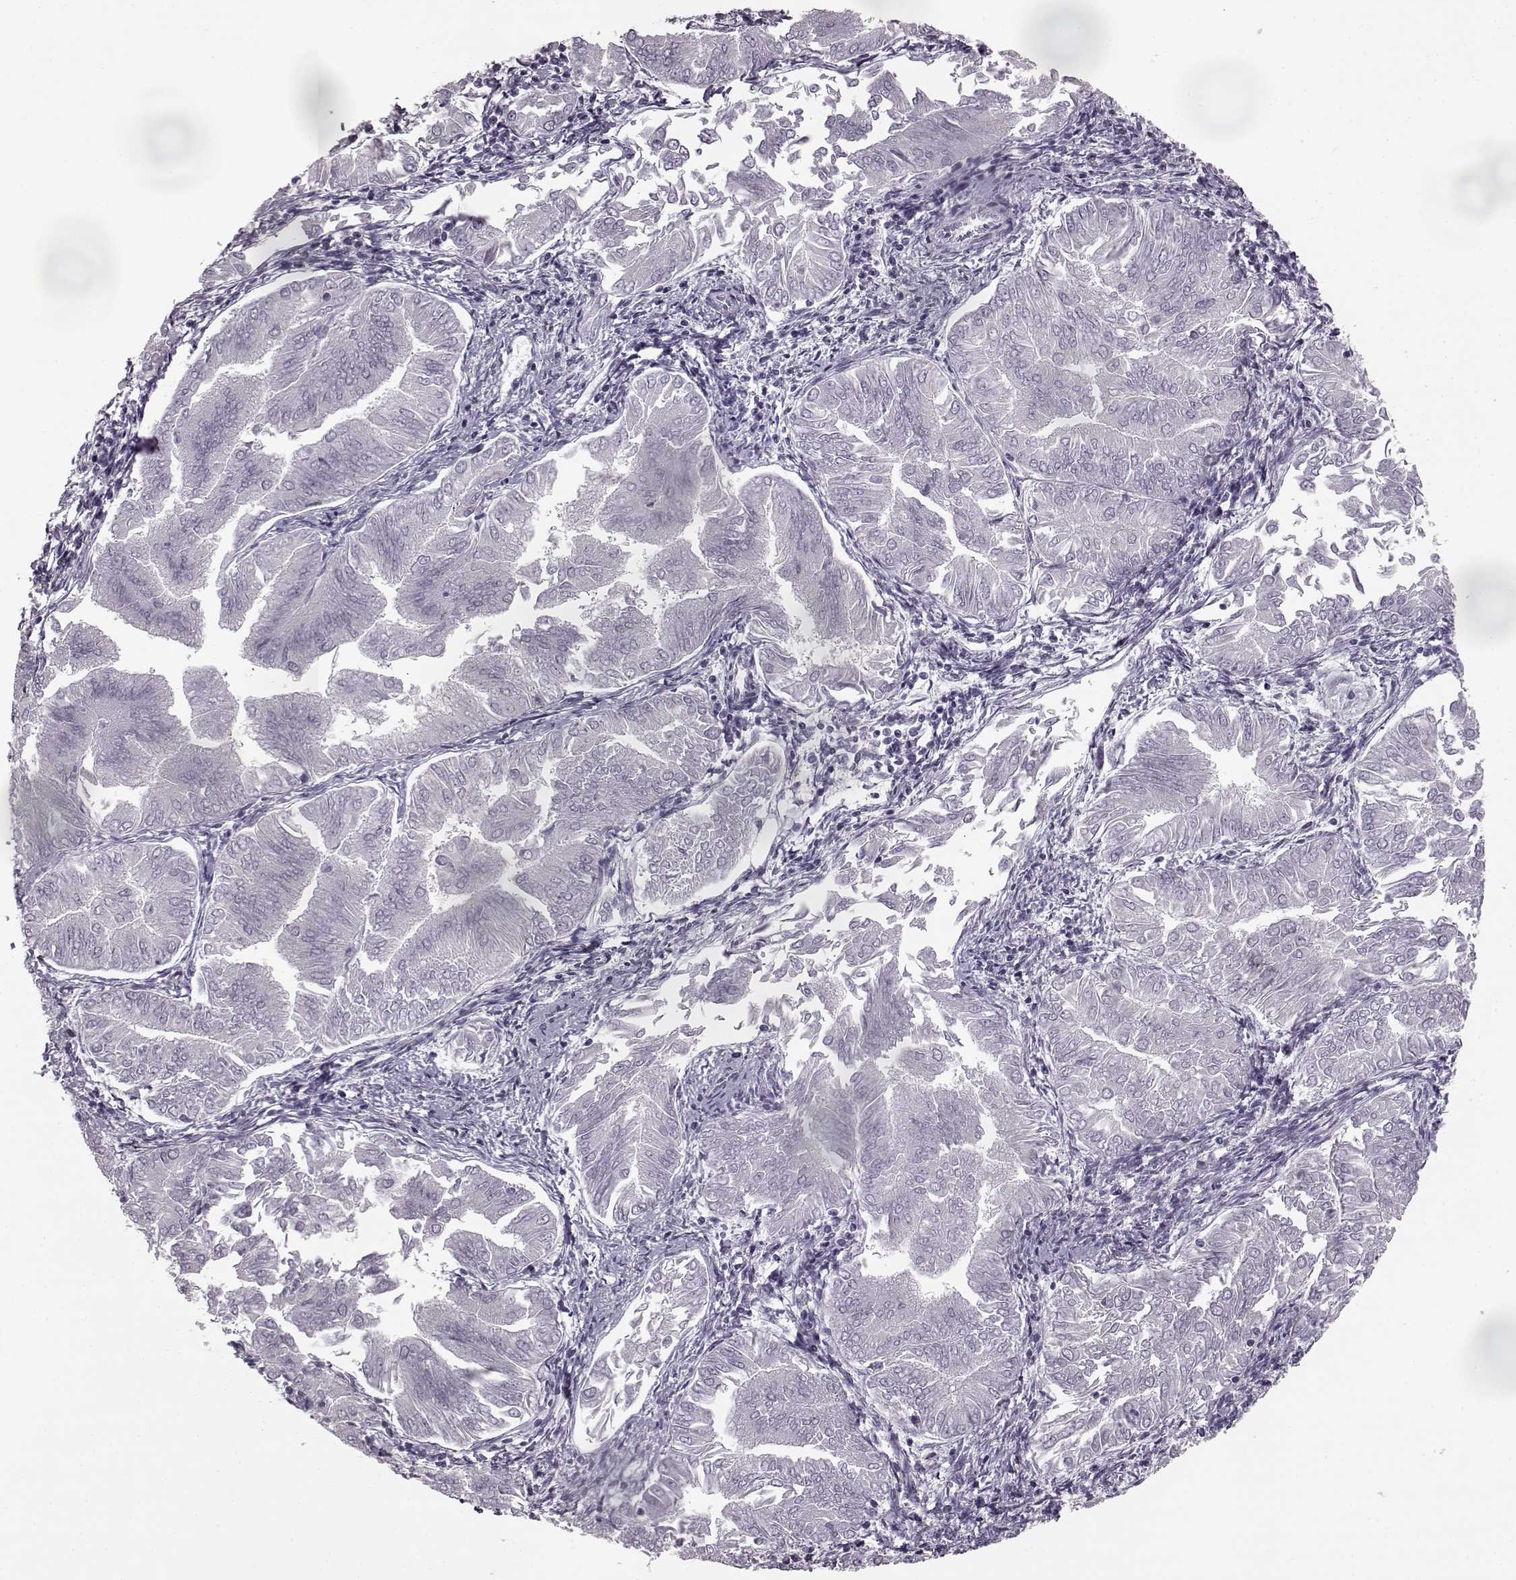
{"staining": {"intensity": "negative", "quantity": "none", "location": "none"}, "tissue": "endometrial cancer", "cell_type": "Tumor cells", "image_type": "cancer", "snomed": [{"axis": "morphology", "description": "Adenocarcinoma, NOS"}, {"axis": "topography", "description": "Endometrium"}], "caption": "A high-resolution micrograph shows immunohistochemistry (IHC) staining of endometrial adenocarcinoma, which displays no significant staining in tumor cells. The staining was performed using DAB (3,3'-diaminobenzidine) to visualize the protein expression in brown, while the nuclei were stained in blue with hematoxylin (Magnification: 20x).", "gene": "SEMG2", "patient": {"sex": "female", "age": 53}}